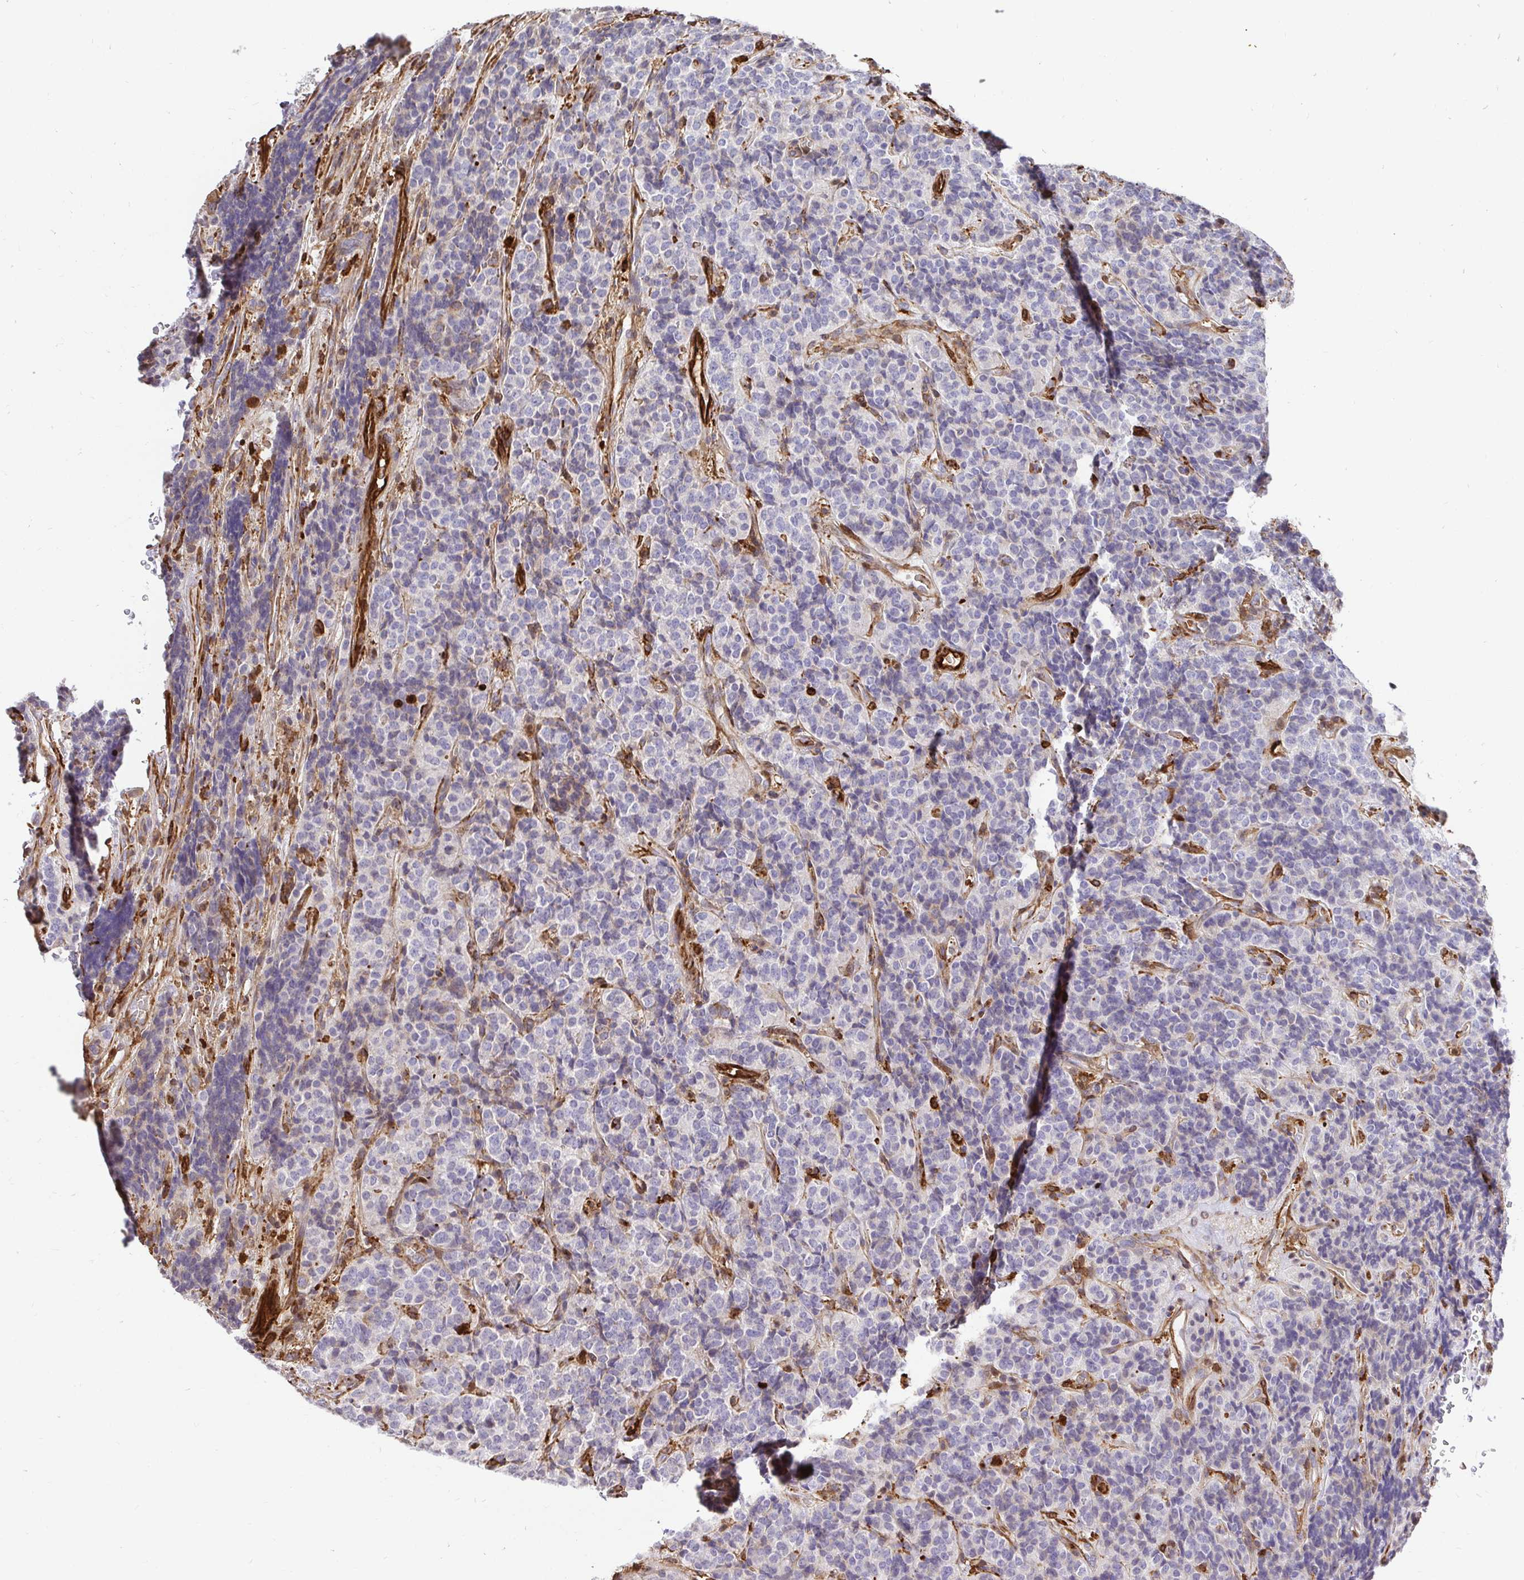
{"staining": {"intensity": "negative", "quantity": "none", "location": "none"}, "tissue": "carcinoid", "cell_type": "Tumor cells", "image_type": "cancer", "snomed": [{"axis": "morphology", "description": "Carcinoid, malignant, NOS"}, {"axis": "topography", "description": "Pancreas"}], "caption": "Malignant carcinoid was stained to show a protein in brown. There is no significant staining in tumor cells.", "gene": "GSN", "patient": {"sex": "male", "age": 36}}